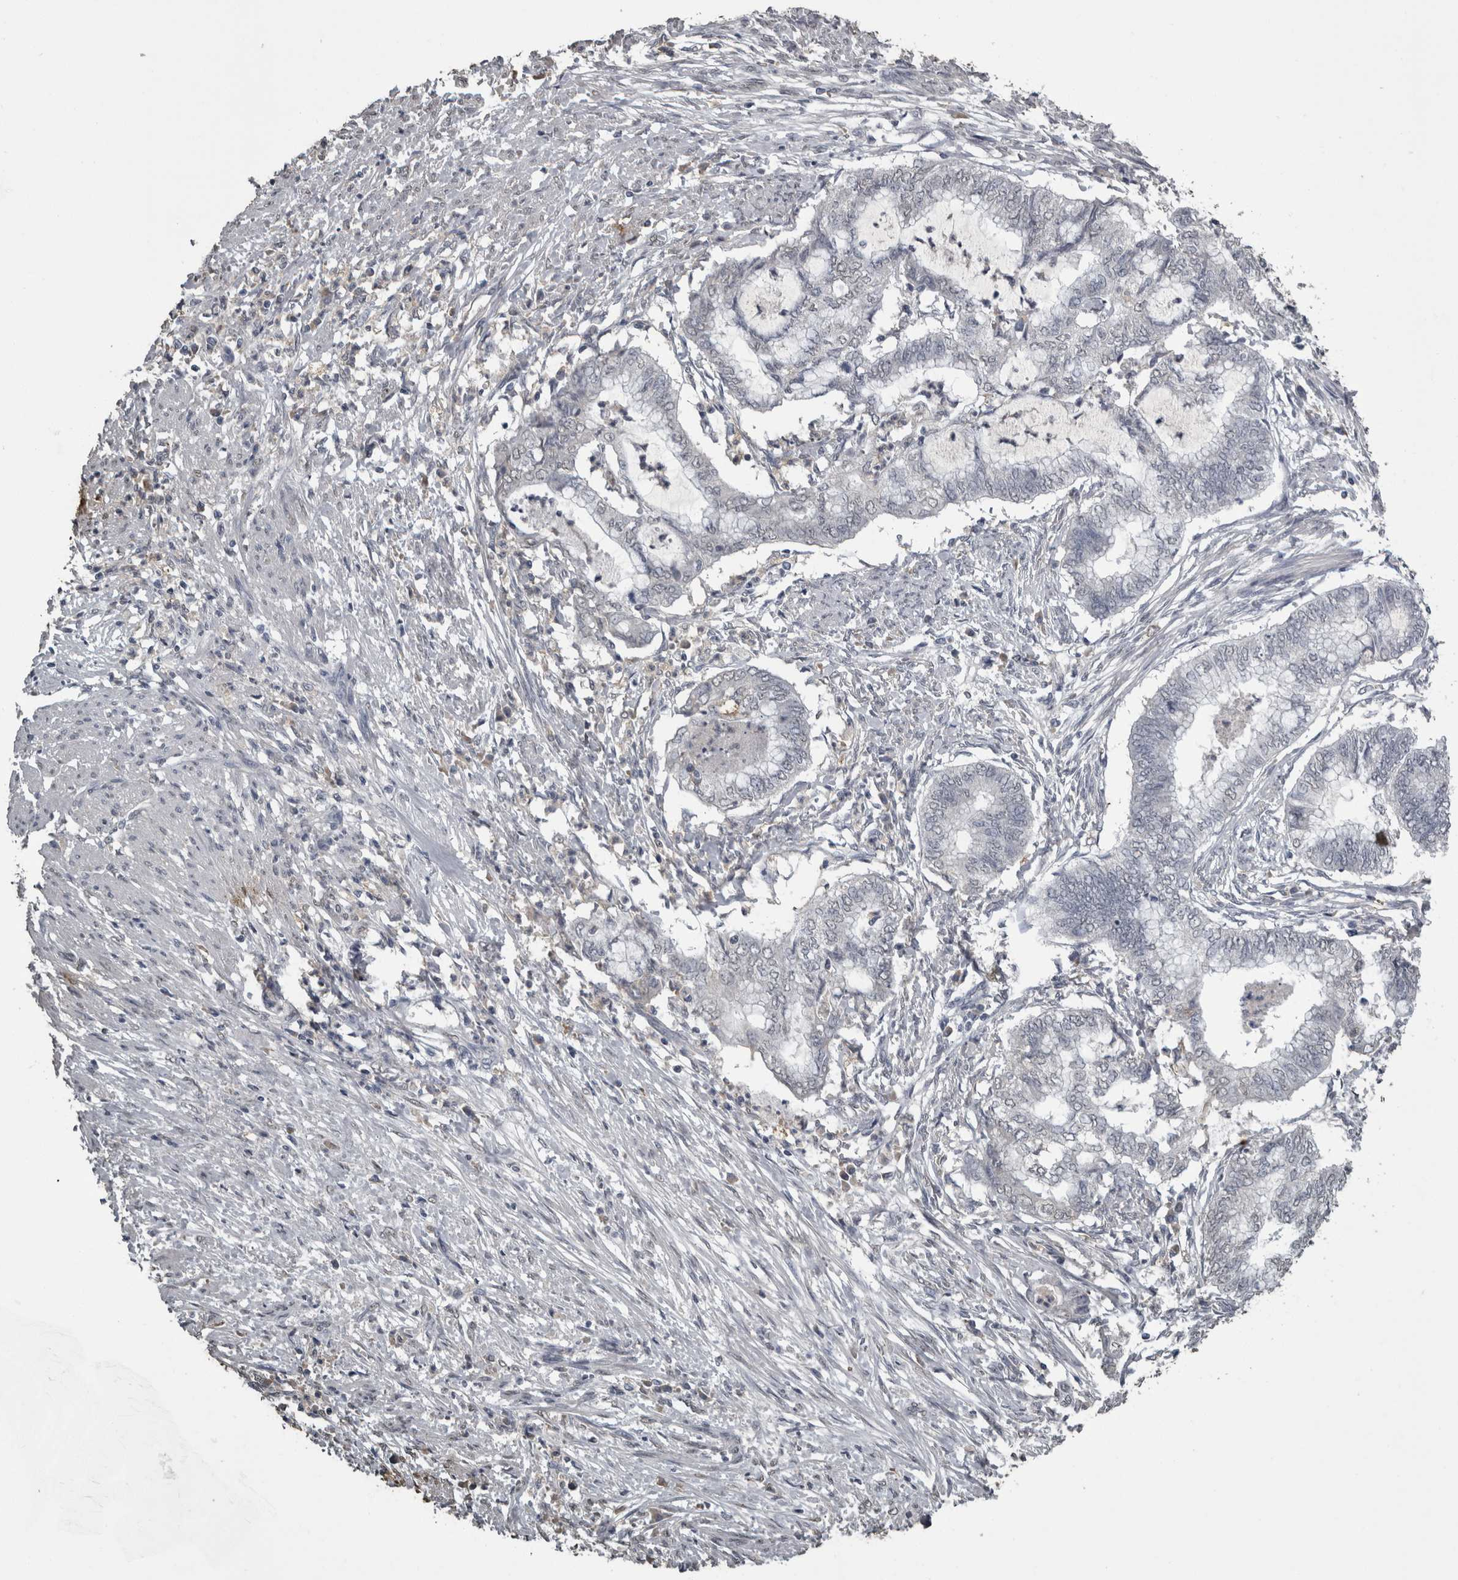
{"staining": {"intensity": "negative", "quantity": "none", "location": "none"}, "tissue": "endometrial cancer", "cell_type": "Tumor cells", "image_type": "cancer", "snomed": [{"axis": "morphology", "description": "Necrosis, NOS"}, {"axis": "morphology", "description": "Adenocarcinoma, NOS"}, {"axis": "topography", "description": "Endometrium"}], "caption": "Adenocarcinoma (endometrial) stained for a protein using immunohistochemistry demonstrates no staining tumor cells.", "gene": "PIK3AP1", "patient": {"sex": "female", "age": 79}}